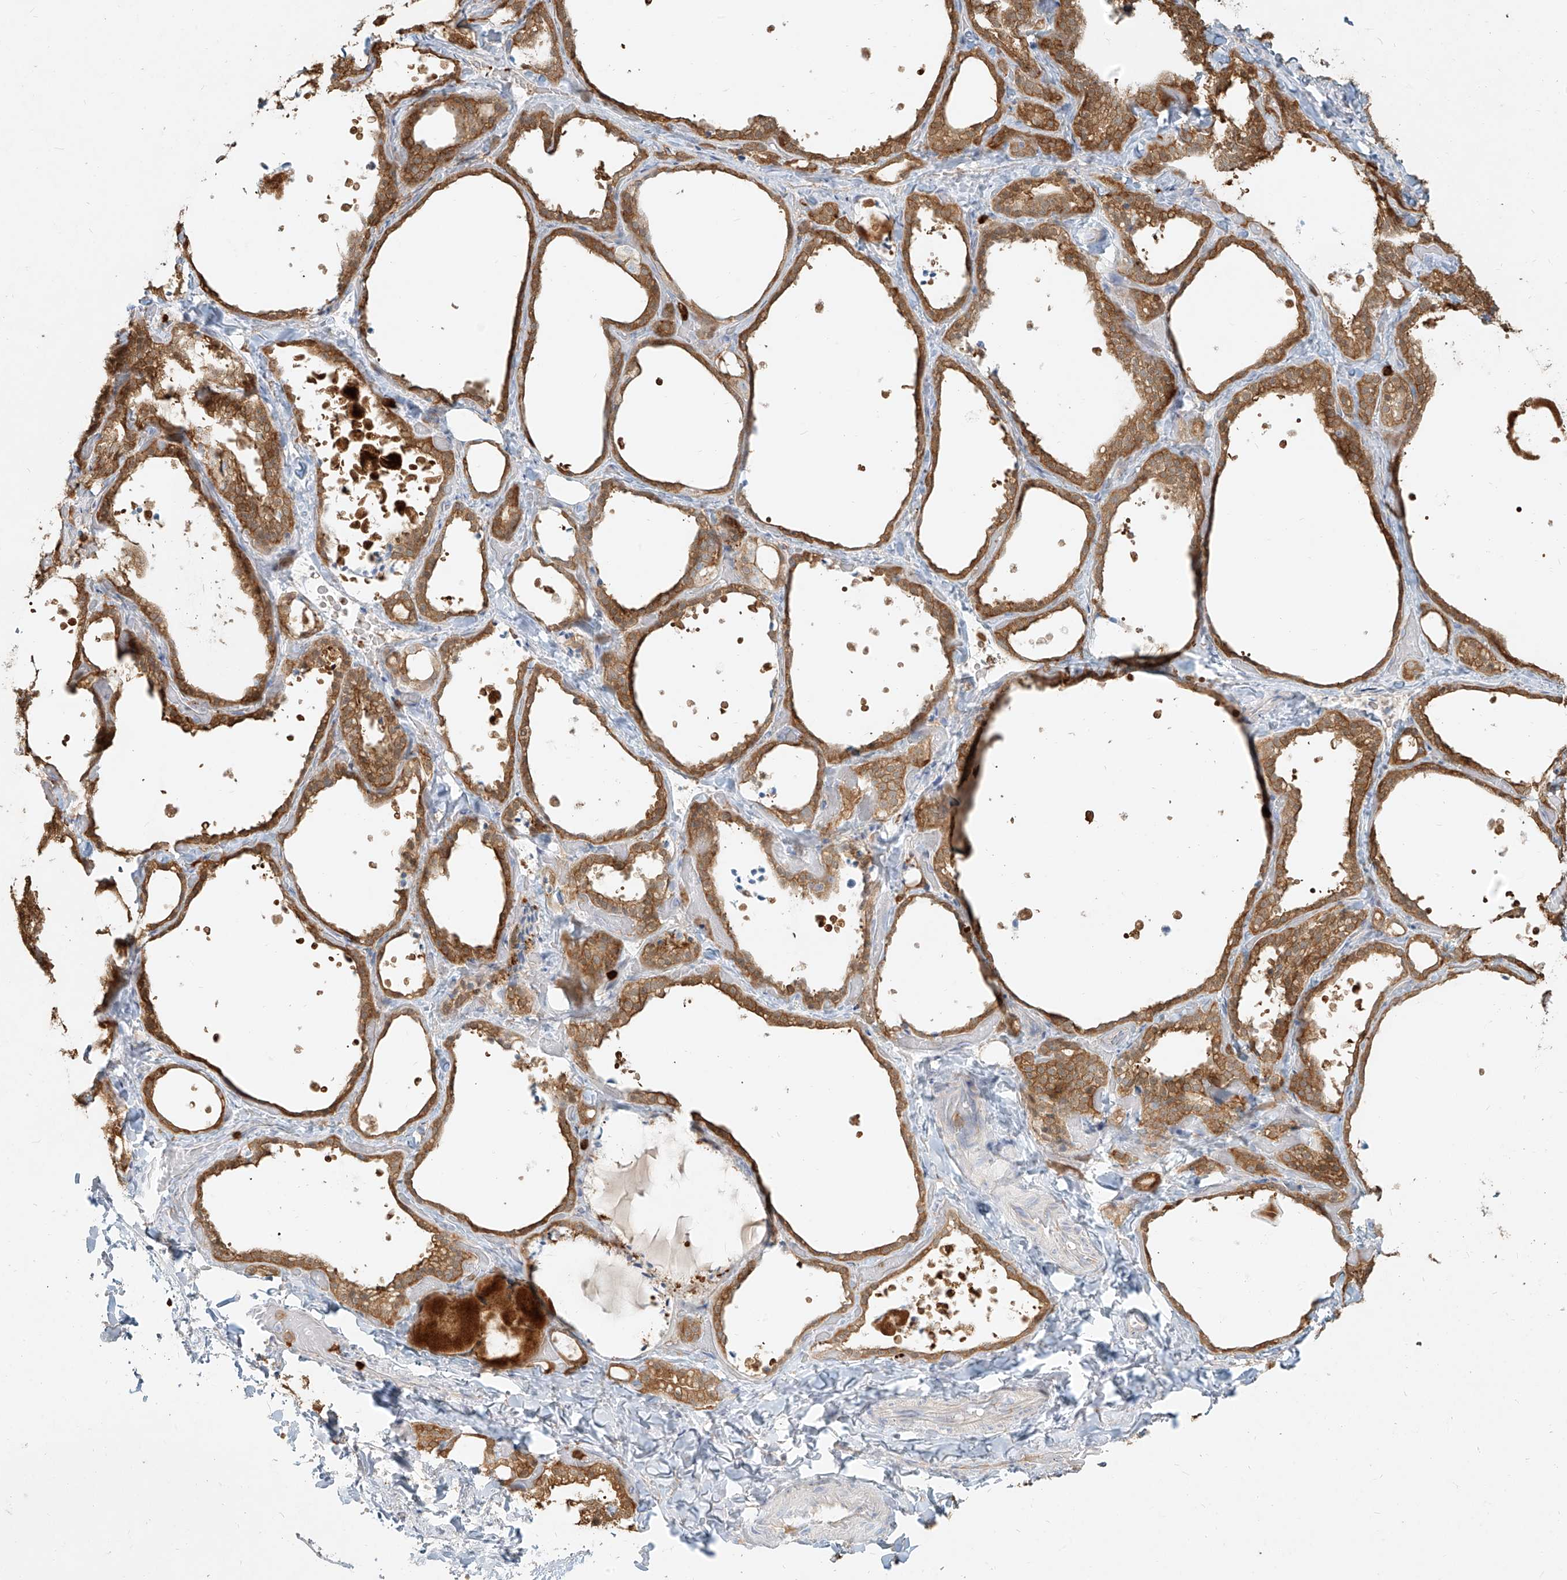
{"staining": {"intensity": "moderate", "quantity": ">75%", "location": "cytoplasmic/membranous"}, "tissue": "thyroid gland", "cell_type": "Glandular cells", "image_type": "normal", "snomed": [{"axis": "morphology", "description": "Normal tissue, NOS"}, {"axis": "topography", "description": "Thyroid gland"}], "caption": "Benign thyroid gland demonstrates moderate cytoplasmic/membranous expression in about >75% of glandular cells, visualized by immunohistochemistry.", "gene": "PGD", "patient": {"sex": "female", "age": 44}}